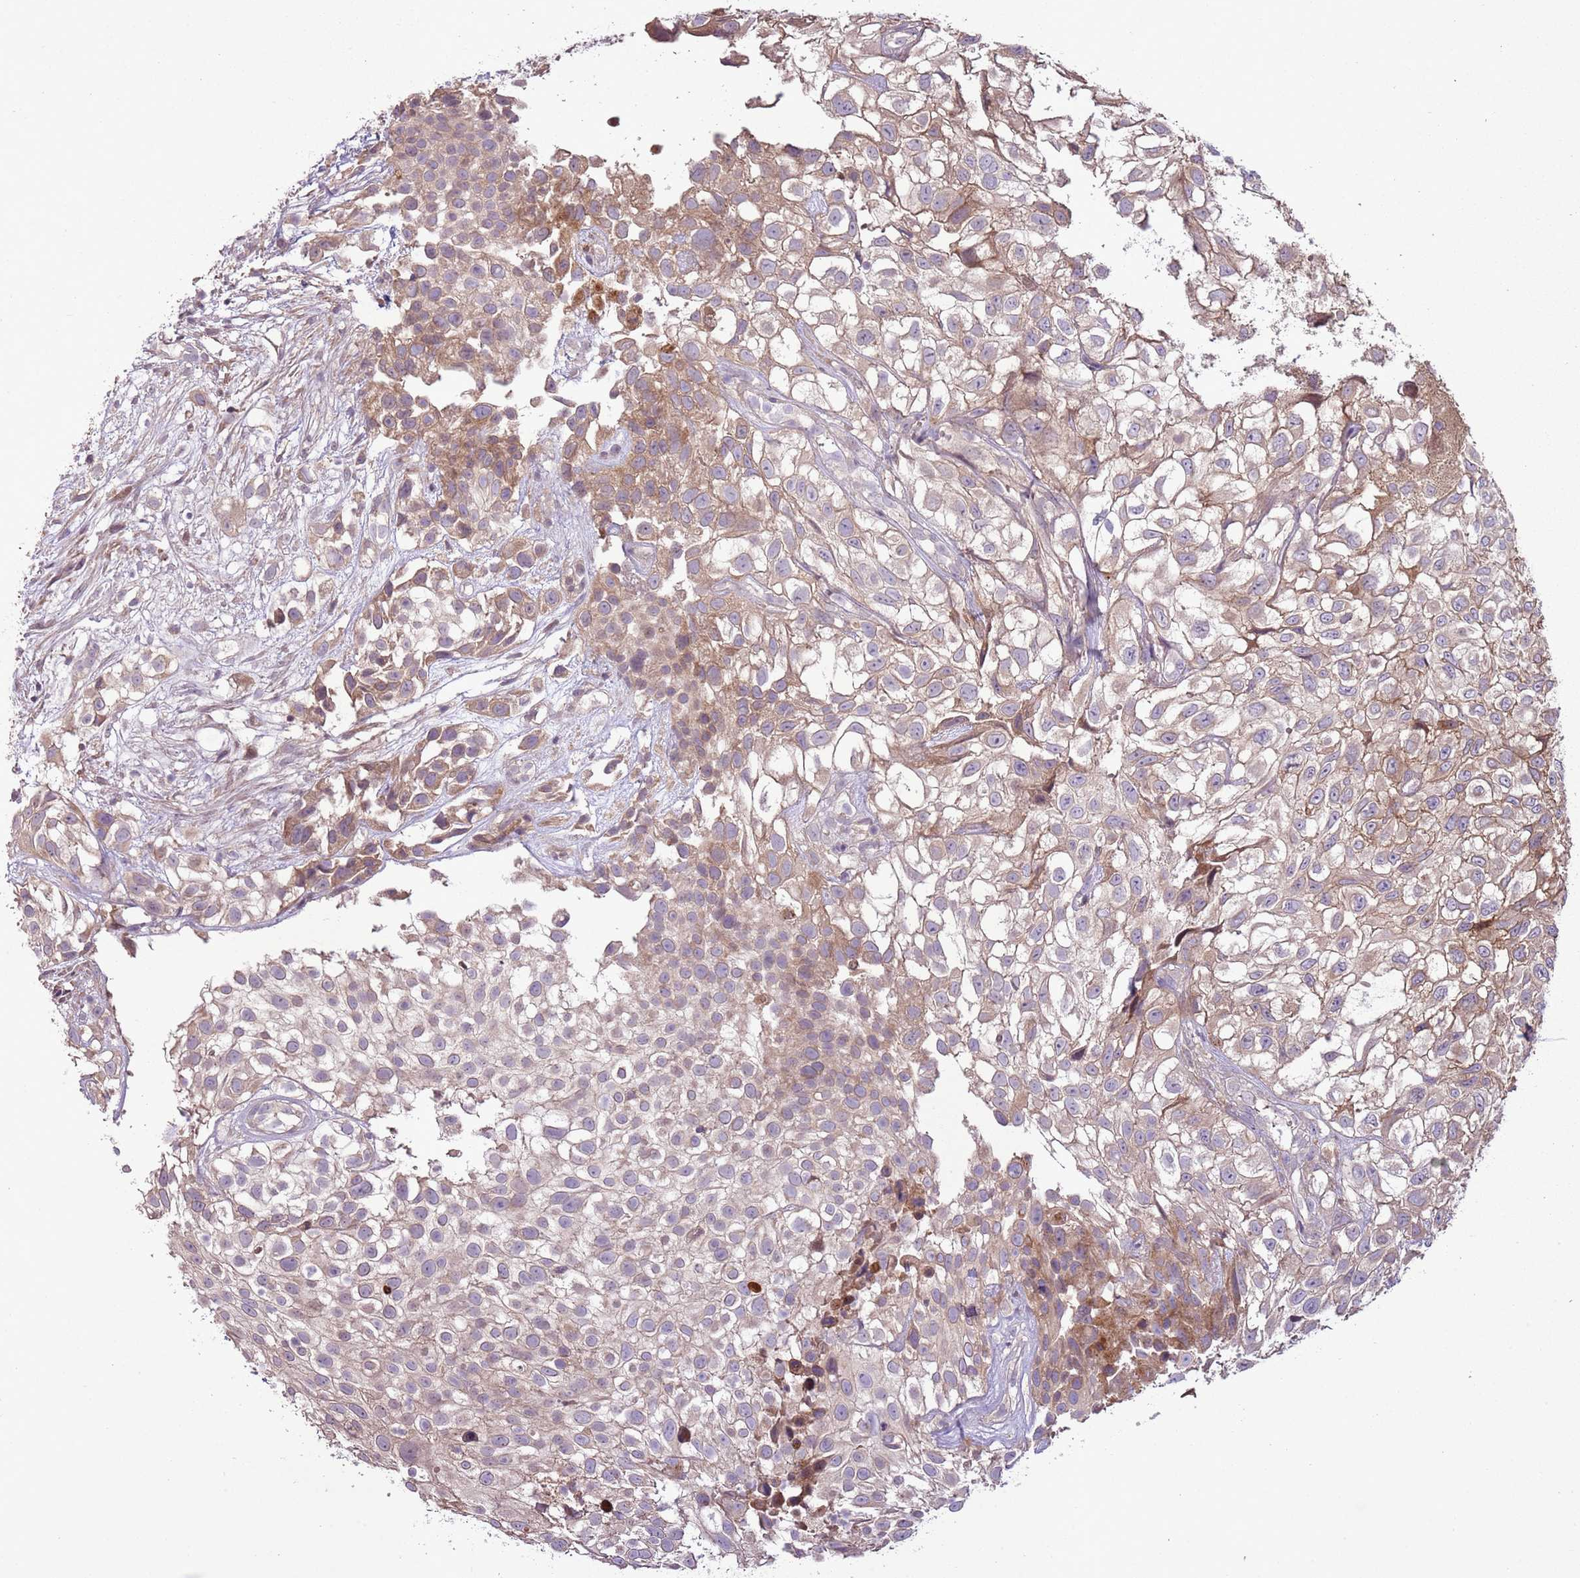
{"staining": {"intensity": "weak", "quantity": ">75%", "location": "cytoplasmic/membranous"}, "tissue": "urothelial cancer", "cell_type": "Tumor cells", "image_type": "cancer", "snomed": [{"axis": "morphology", "description": "Urothelial carcinoma, High grade"}, {"axis": "topography", "description": "Urinary bladder"}], "caption": "Immunohistochemical staining of urothelial carcinoma (high-grade) reveals low levels of weak cytoplasmic/membranous protein staining in approximately >75% of tumor cells.", "gene": "ANKRD24", "patient": {"sex": "male", "age": 56}}